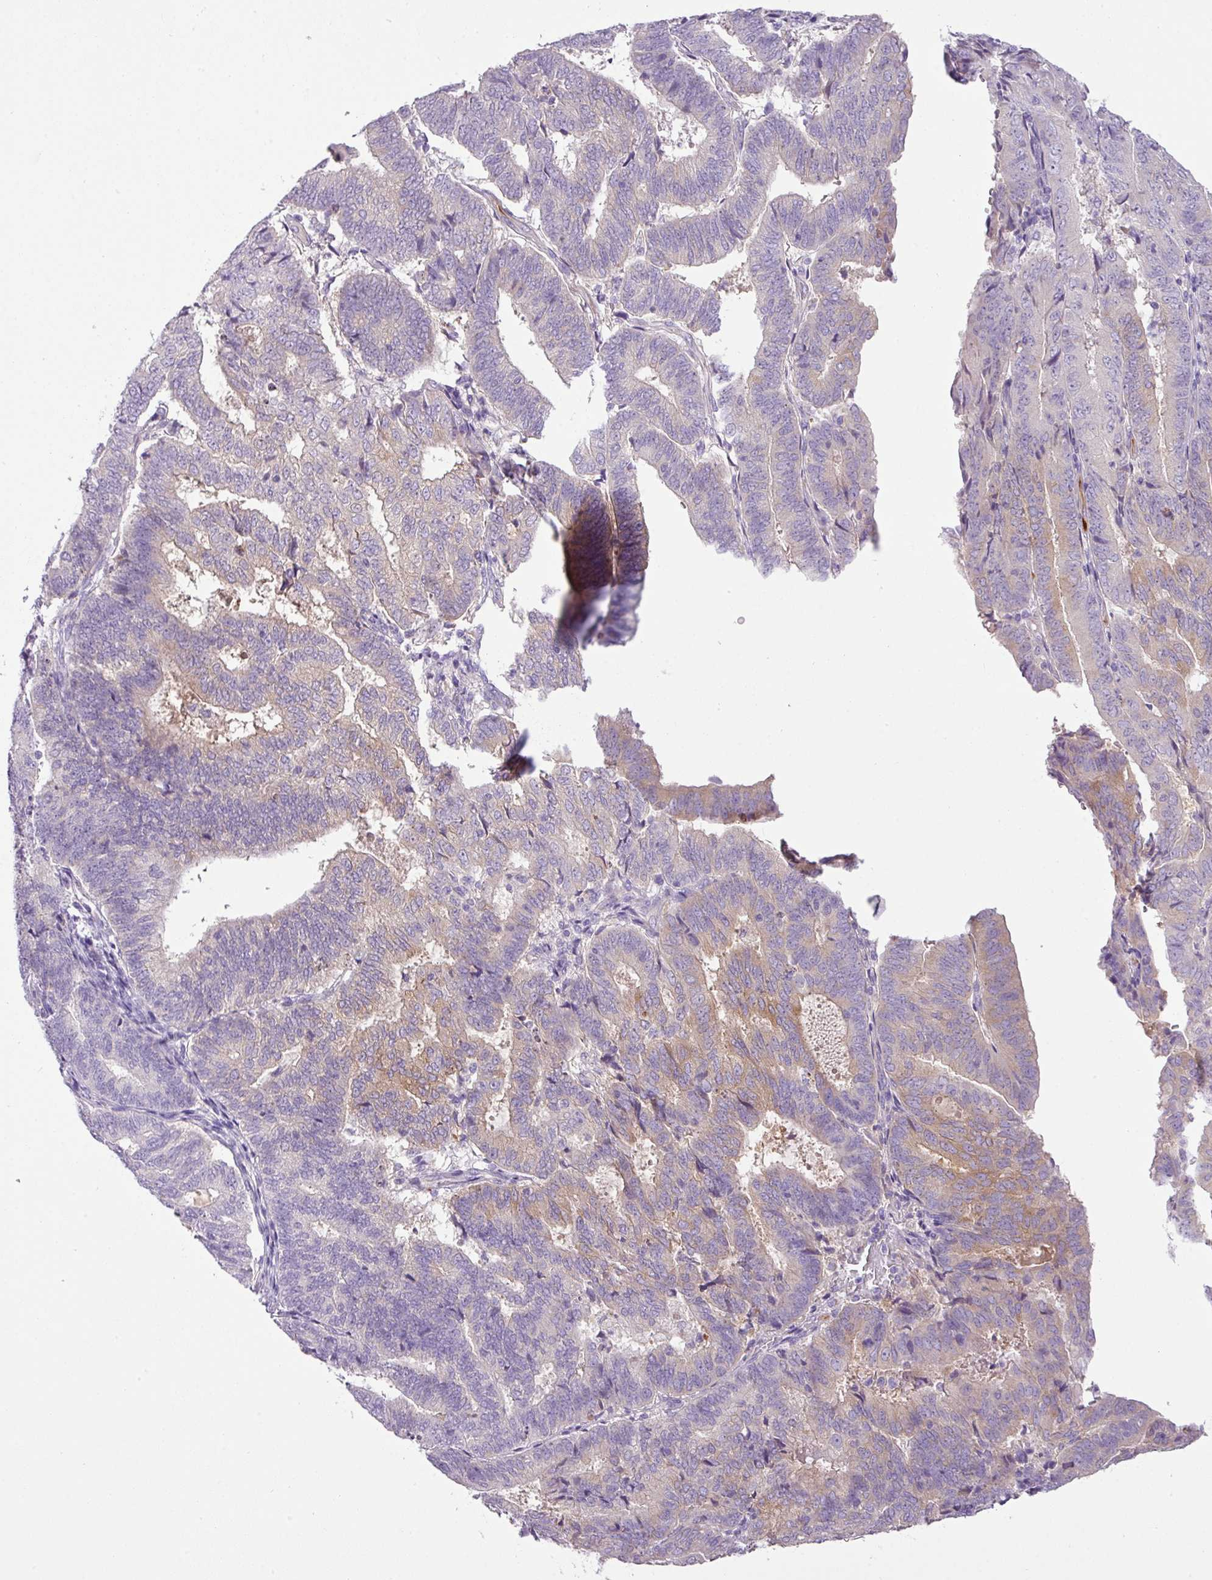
{"staining": {"intensity": "weak", "quantity": "<25%", "location": "cytoplasmic/membranous"}, "tissue": "endometrial cancer", "cell_type": "Tumor cells", "image_type": "cancer", "snomed": [{"axis": "morphology", "description": "Adenocarcinoma, NOS"}, {"axis": "topography", "description": "Endometrium"}], "caption": "Immunohistochemistry image of neoplastic tissue: endometrial cancer stained with DAB (3,3'-diaminobenzidine) displays no significant protein staining in tumor cells.", "gene": "ENSG00000273748", "patient": {"sex": "female", "age": 70}}